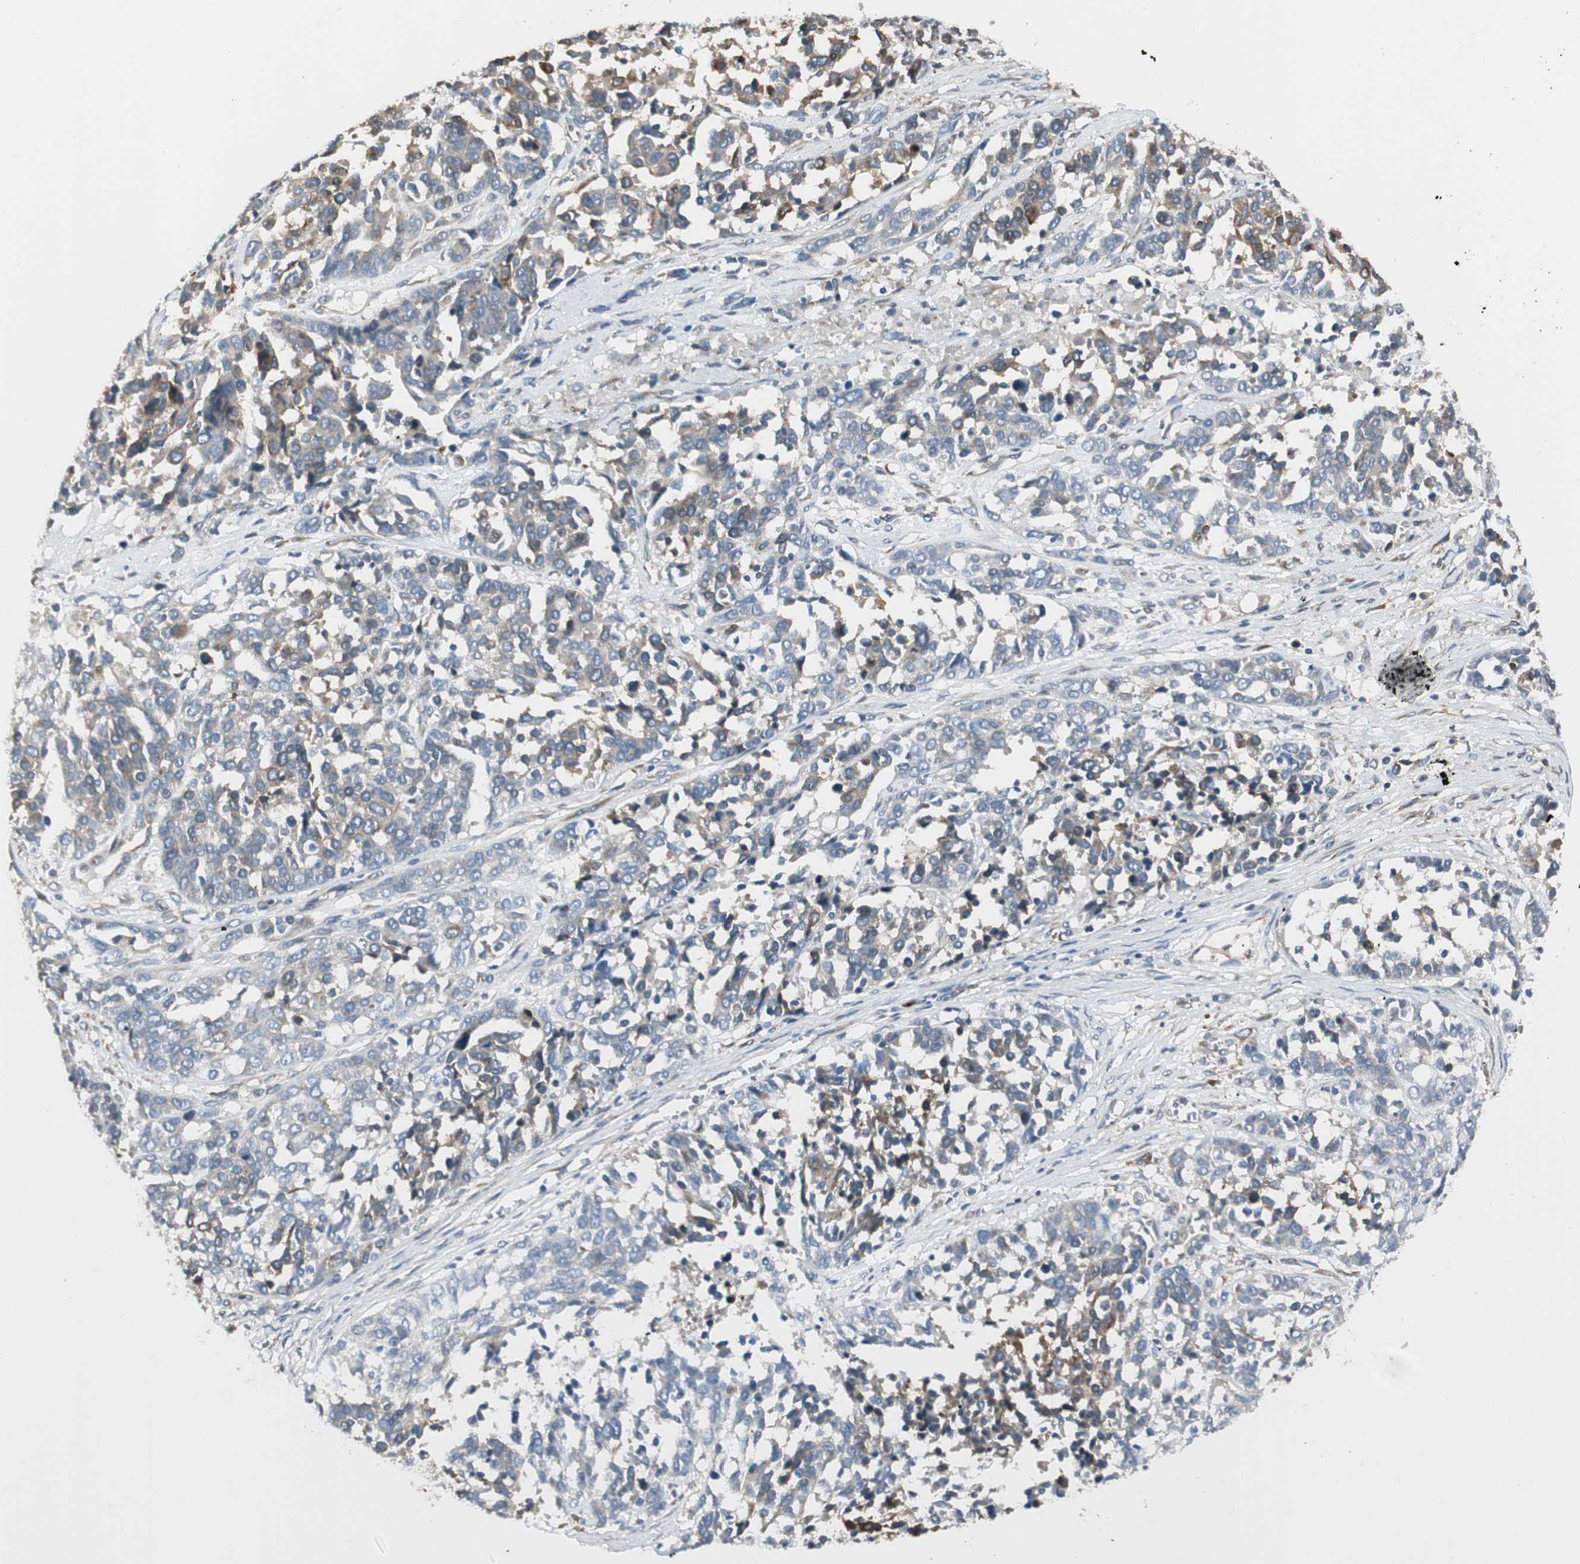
{"staining": {"intensity": "weak", "quantity": "25%-75%", "location": "cytoplasmic/membranous"}, "tissue": "ovarian cancer", "cell_type": "Tumor cells", "image_type": "cancer", "snomed": [{"axis": "morphology", "description": "Cystadenocarcinoma, serous, NOS"}, {"axis": "topography", "description": "Ovary"}], "caption": "This is a photomicrograph of immunohistochemistry (IHC) staining of ovarian serous cystadenocarcinoma, which shows weak staining in the cytoplasmic/membranous of tumor cells.", "gene": "NUCB2", "patient": {"sex": "female", "age": 44}}